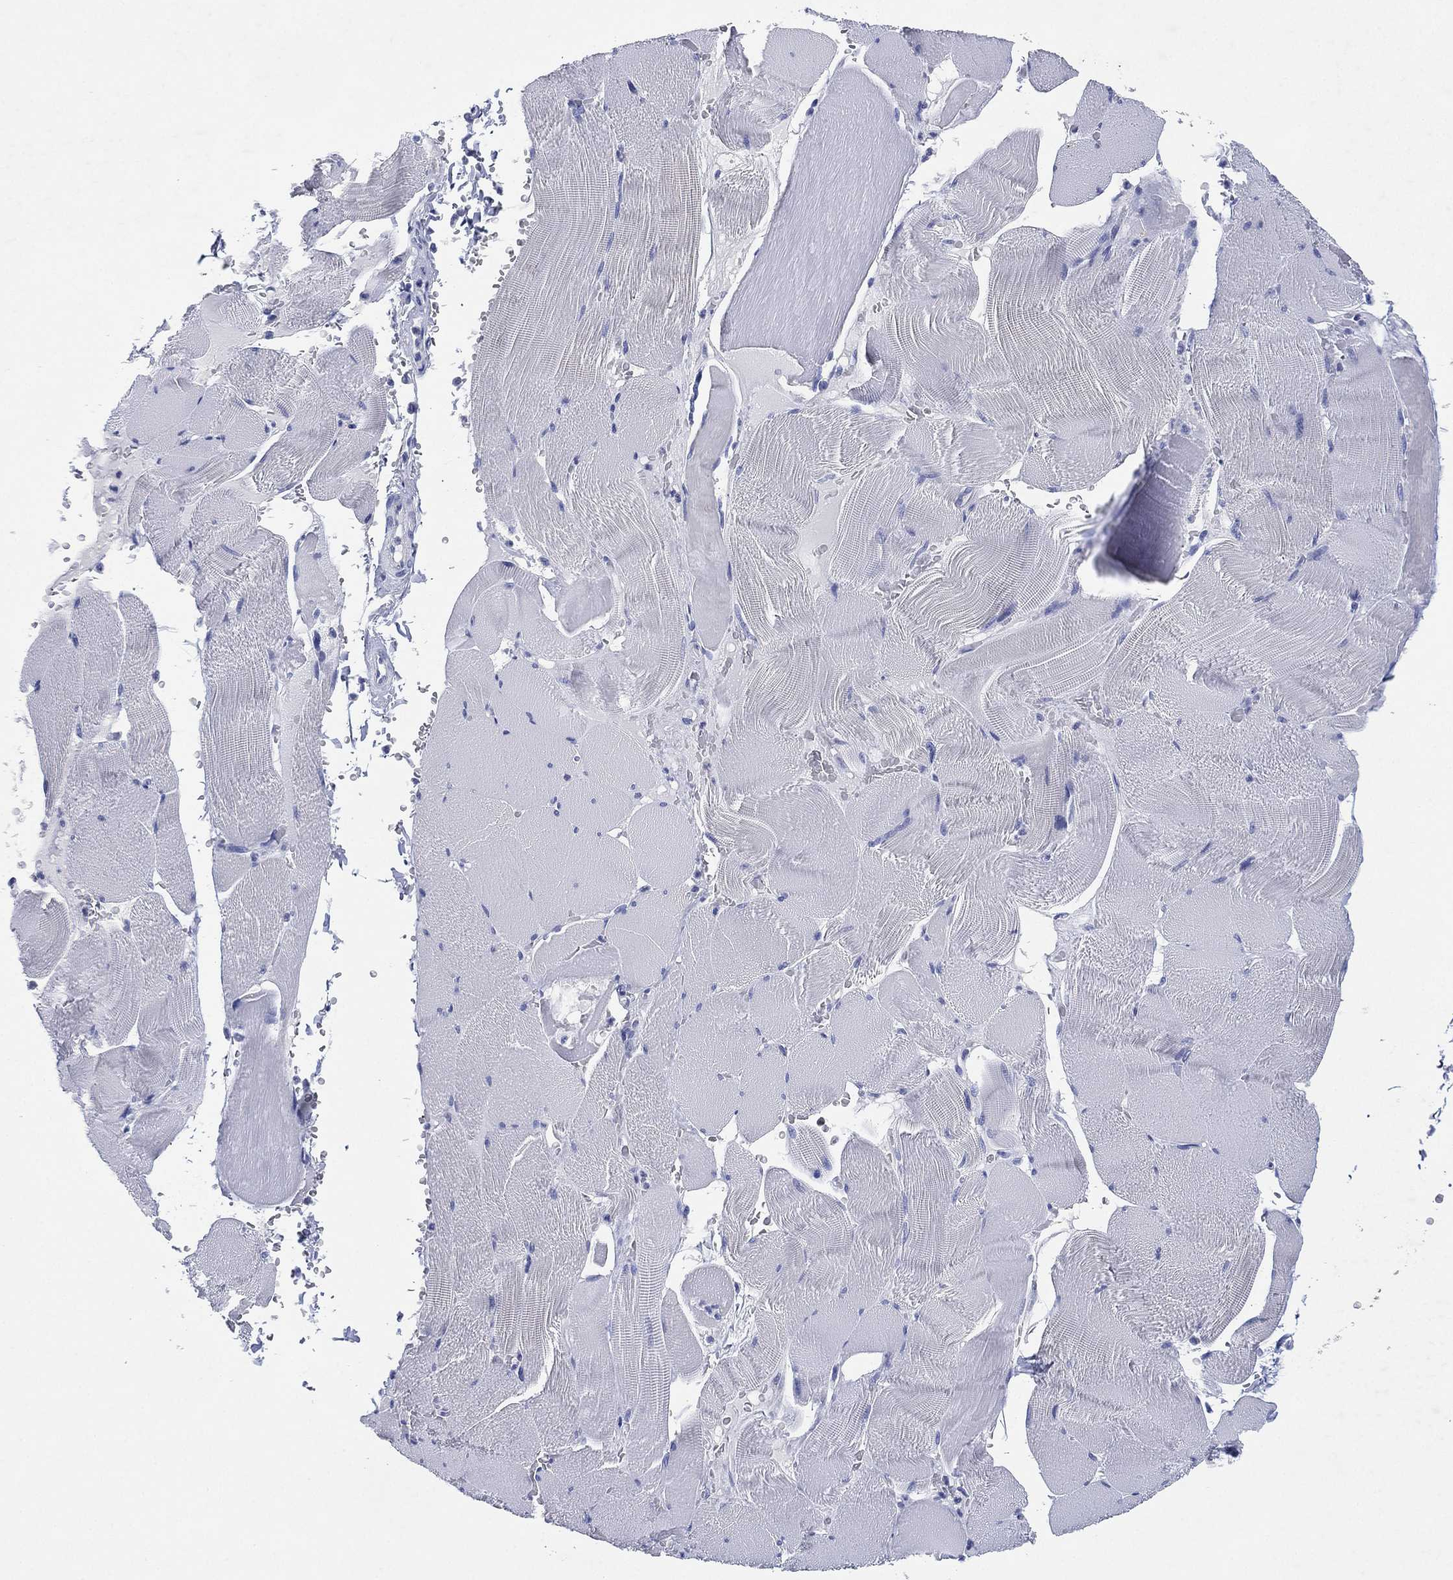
{"staining": {"intensity": "negative", "quantity": "none", "location": "none"}, "tissue": "skeletal muscle", "cell_type": "Myocytes", "image_type": "normal", "snomed": [{"axis": "morphology", "description": "Normal tissue, NOS"}, {"axis": "topography", "description": "Skeletal muscle"}], "caption": "Myocytes show no significant protein positivity in unremarkable skeletal muscle.", "gene": "CHRNA3", "patient": {"sex": "male", "age": 56}}